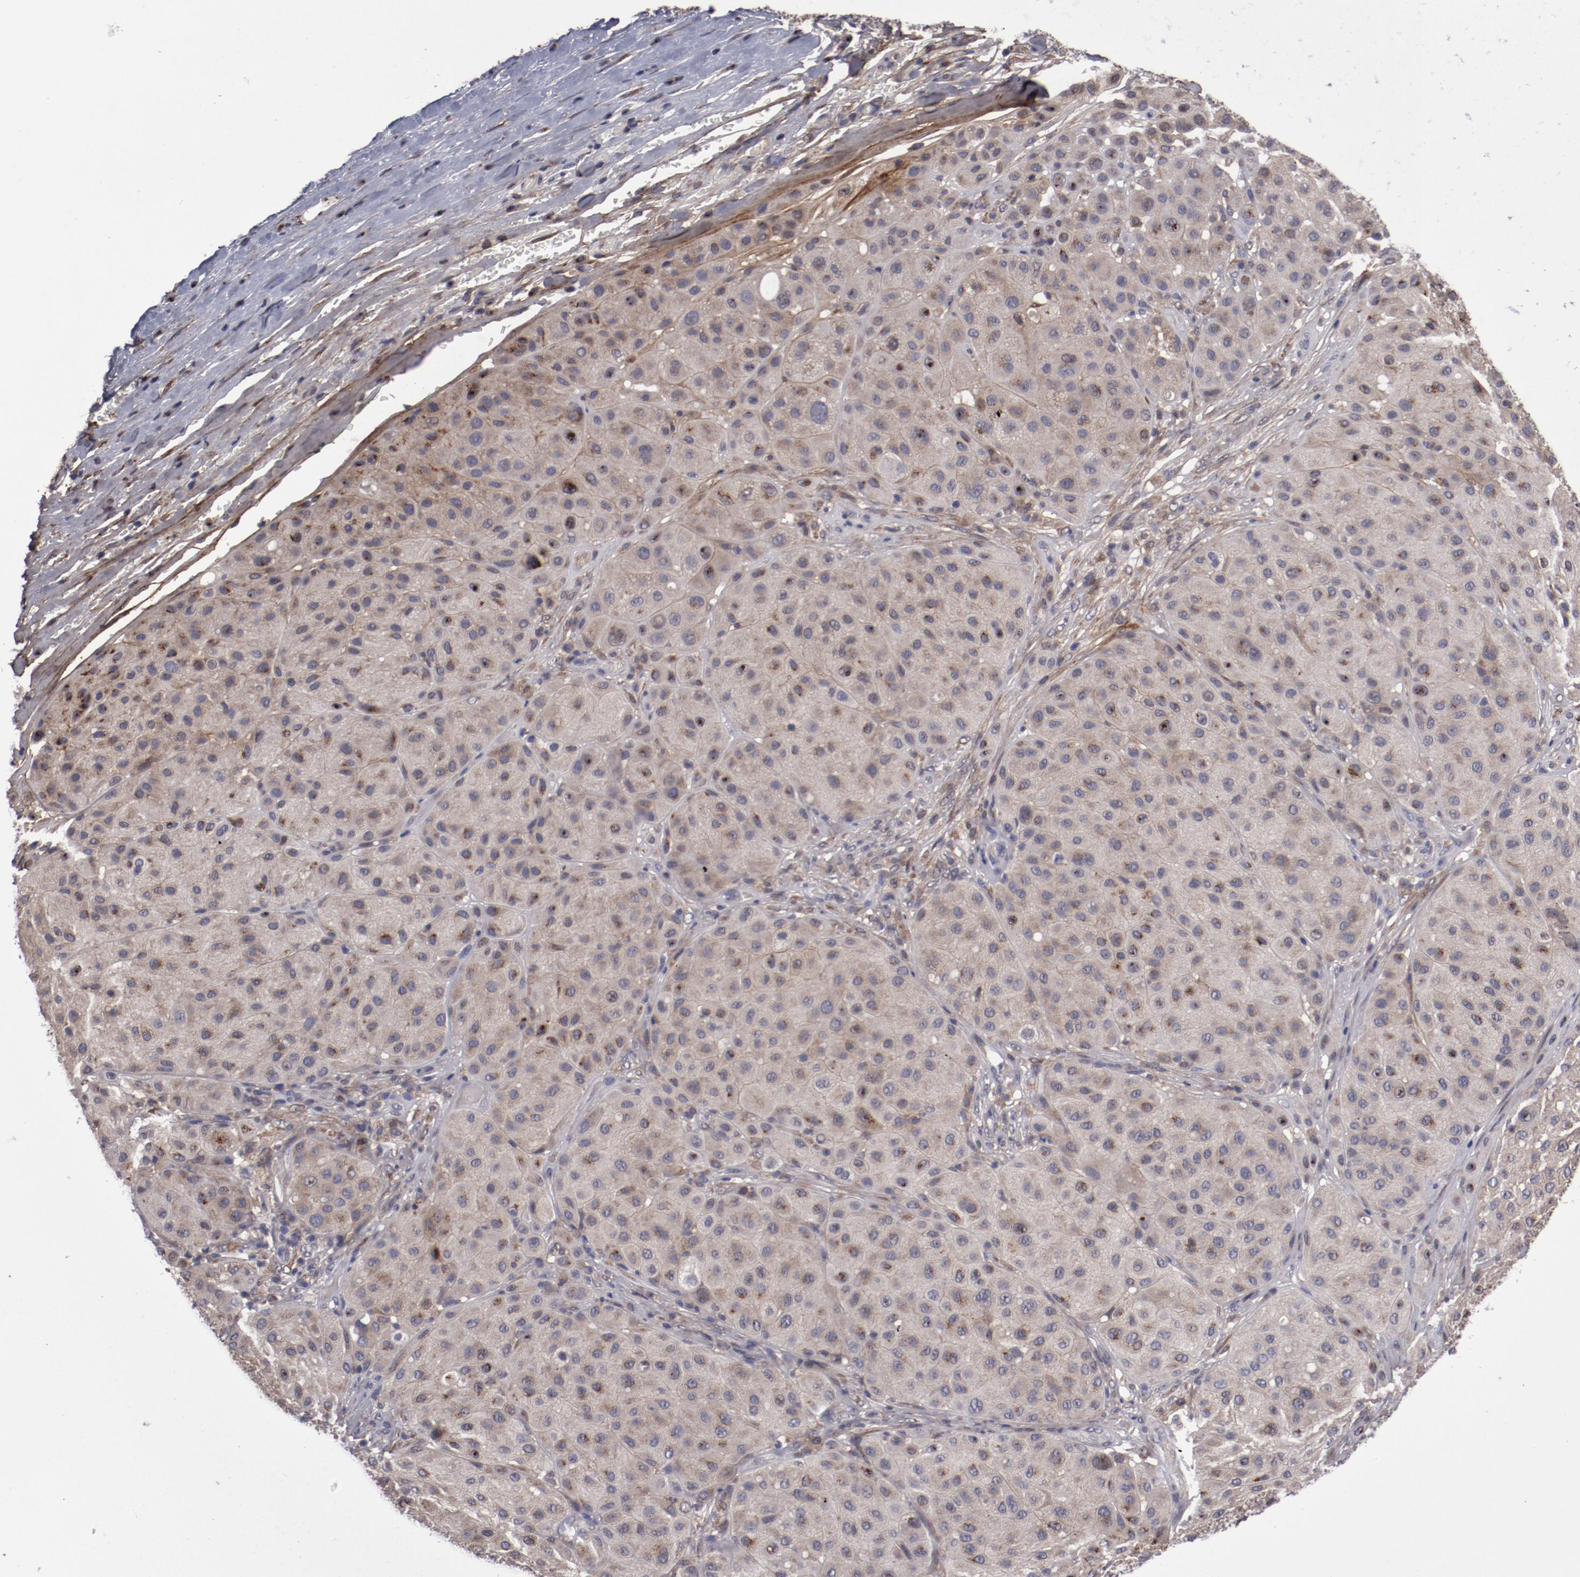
{"staining": {"intensity": "weak", "quantity": ">75%", "location": "cytoplasmic/membranous"}, "tissue": "melanoma", "cell_type": "Tumor cells", "image_type": "cancer", "snomed": [{"axis": "morphology", "description": "Normal tissue, NOS"}, {"axis": "morphology", "description": "Malignant melanoma, Metastatic site"}, {"axis": "topography", "description": "Skin"}], "caption": "Tumor cells demonstrate low levels of weak cytoplasmic/membranous staining in approximately >75% of cells in human melanoma.", "gene": "IL12A", "patient": {"sex": "male", "age": 41}}